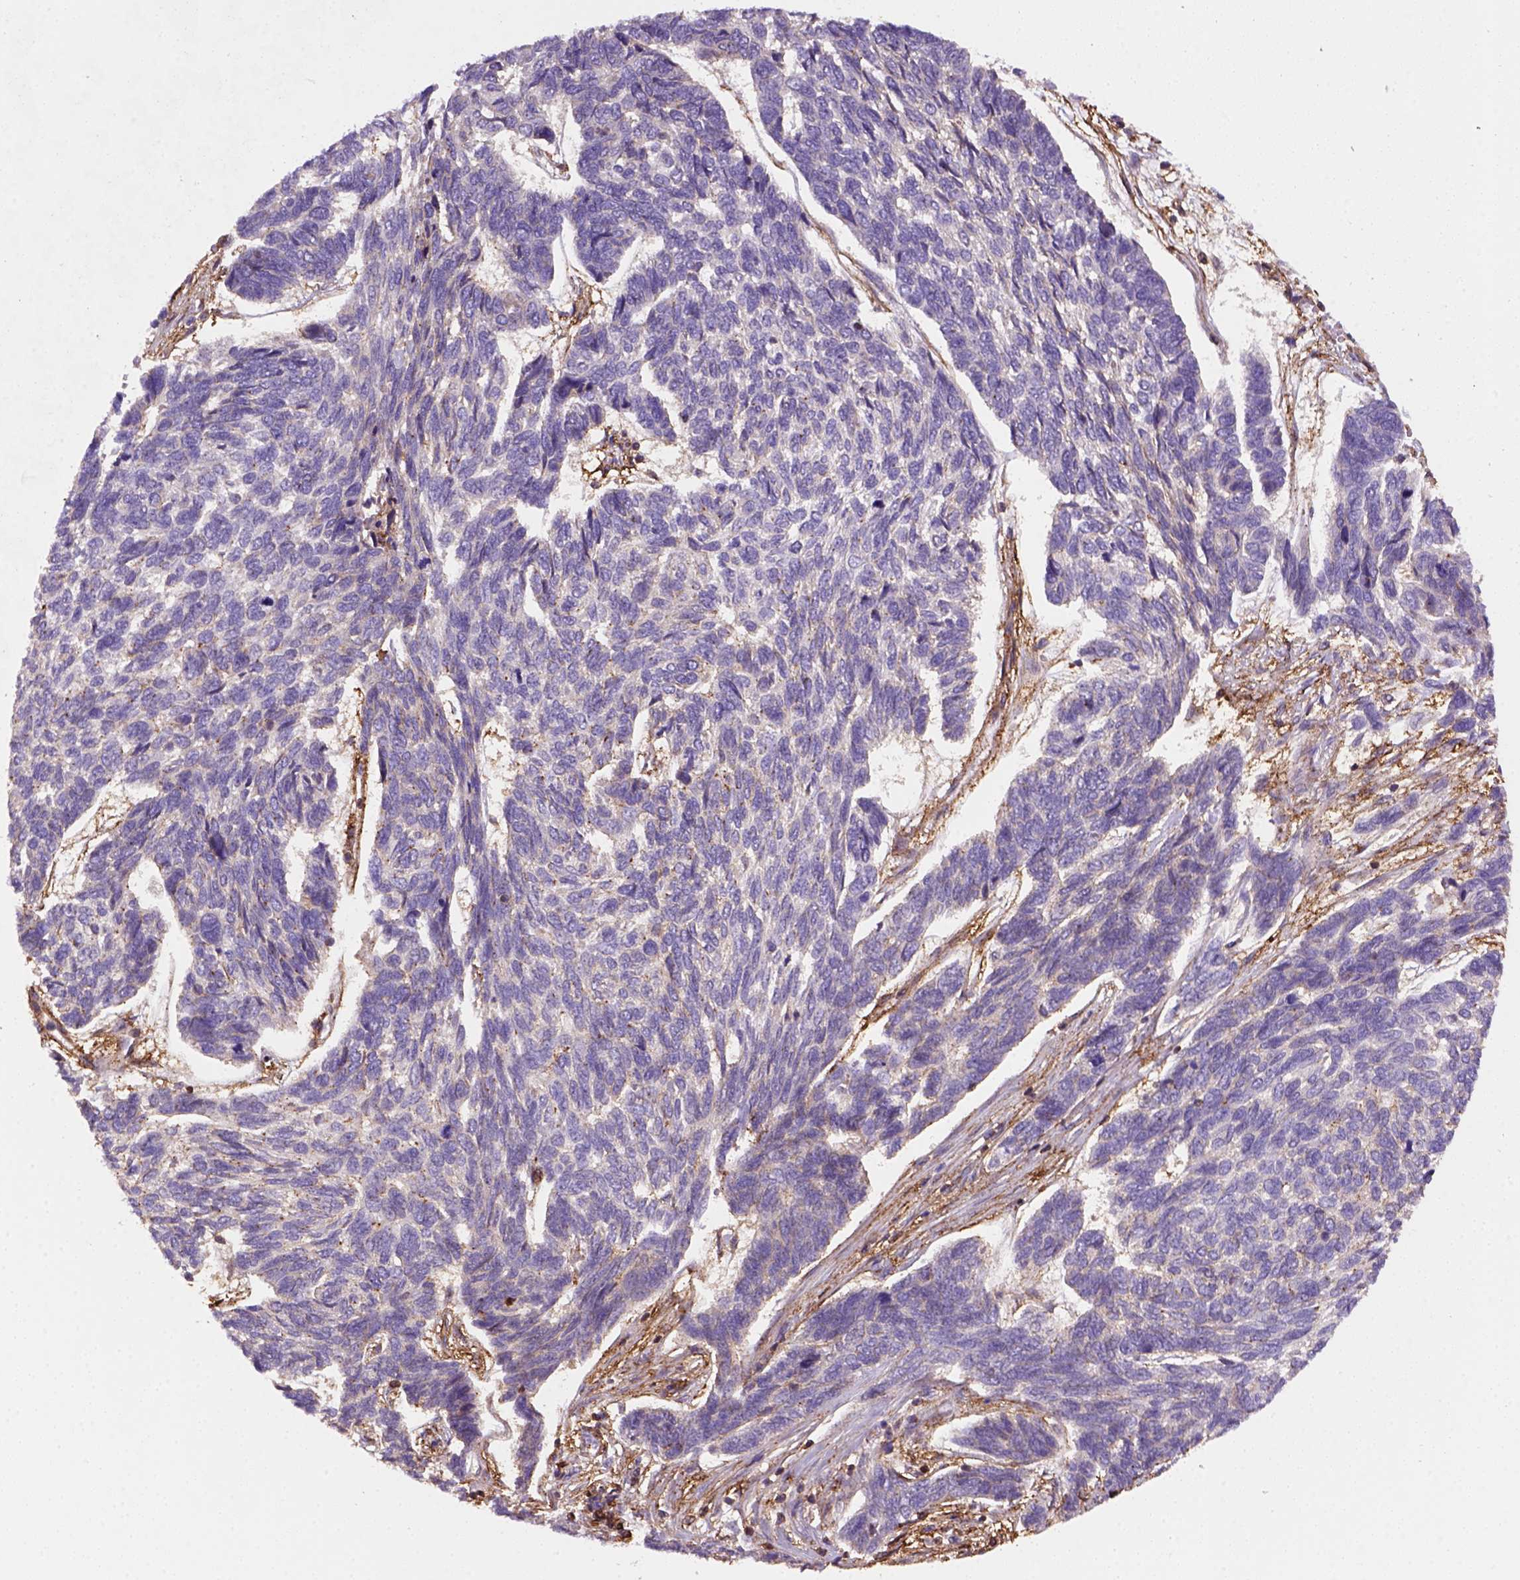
{"staining": {"intensity": "negative", "quantity": "none", "location": "none"}, "tissue": "skin cancer", "cell_type": "Tumor cells", "image_type": "cancer", "snomed": [{"axis": "morphology", "description": "Basal cell carcinoma"}, {"axis": "topography", "description": "Skin"}], "caption": "This is an immunohistochemistry histopathology image of basal cell carcinoma (skin). There is no staining in tumor cells.", "gene": "GPRC5D", "patient": {"sex": "female", "age": 65}}